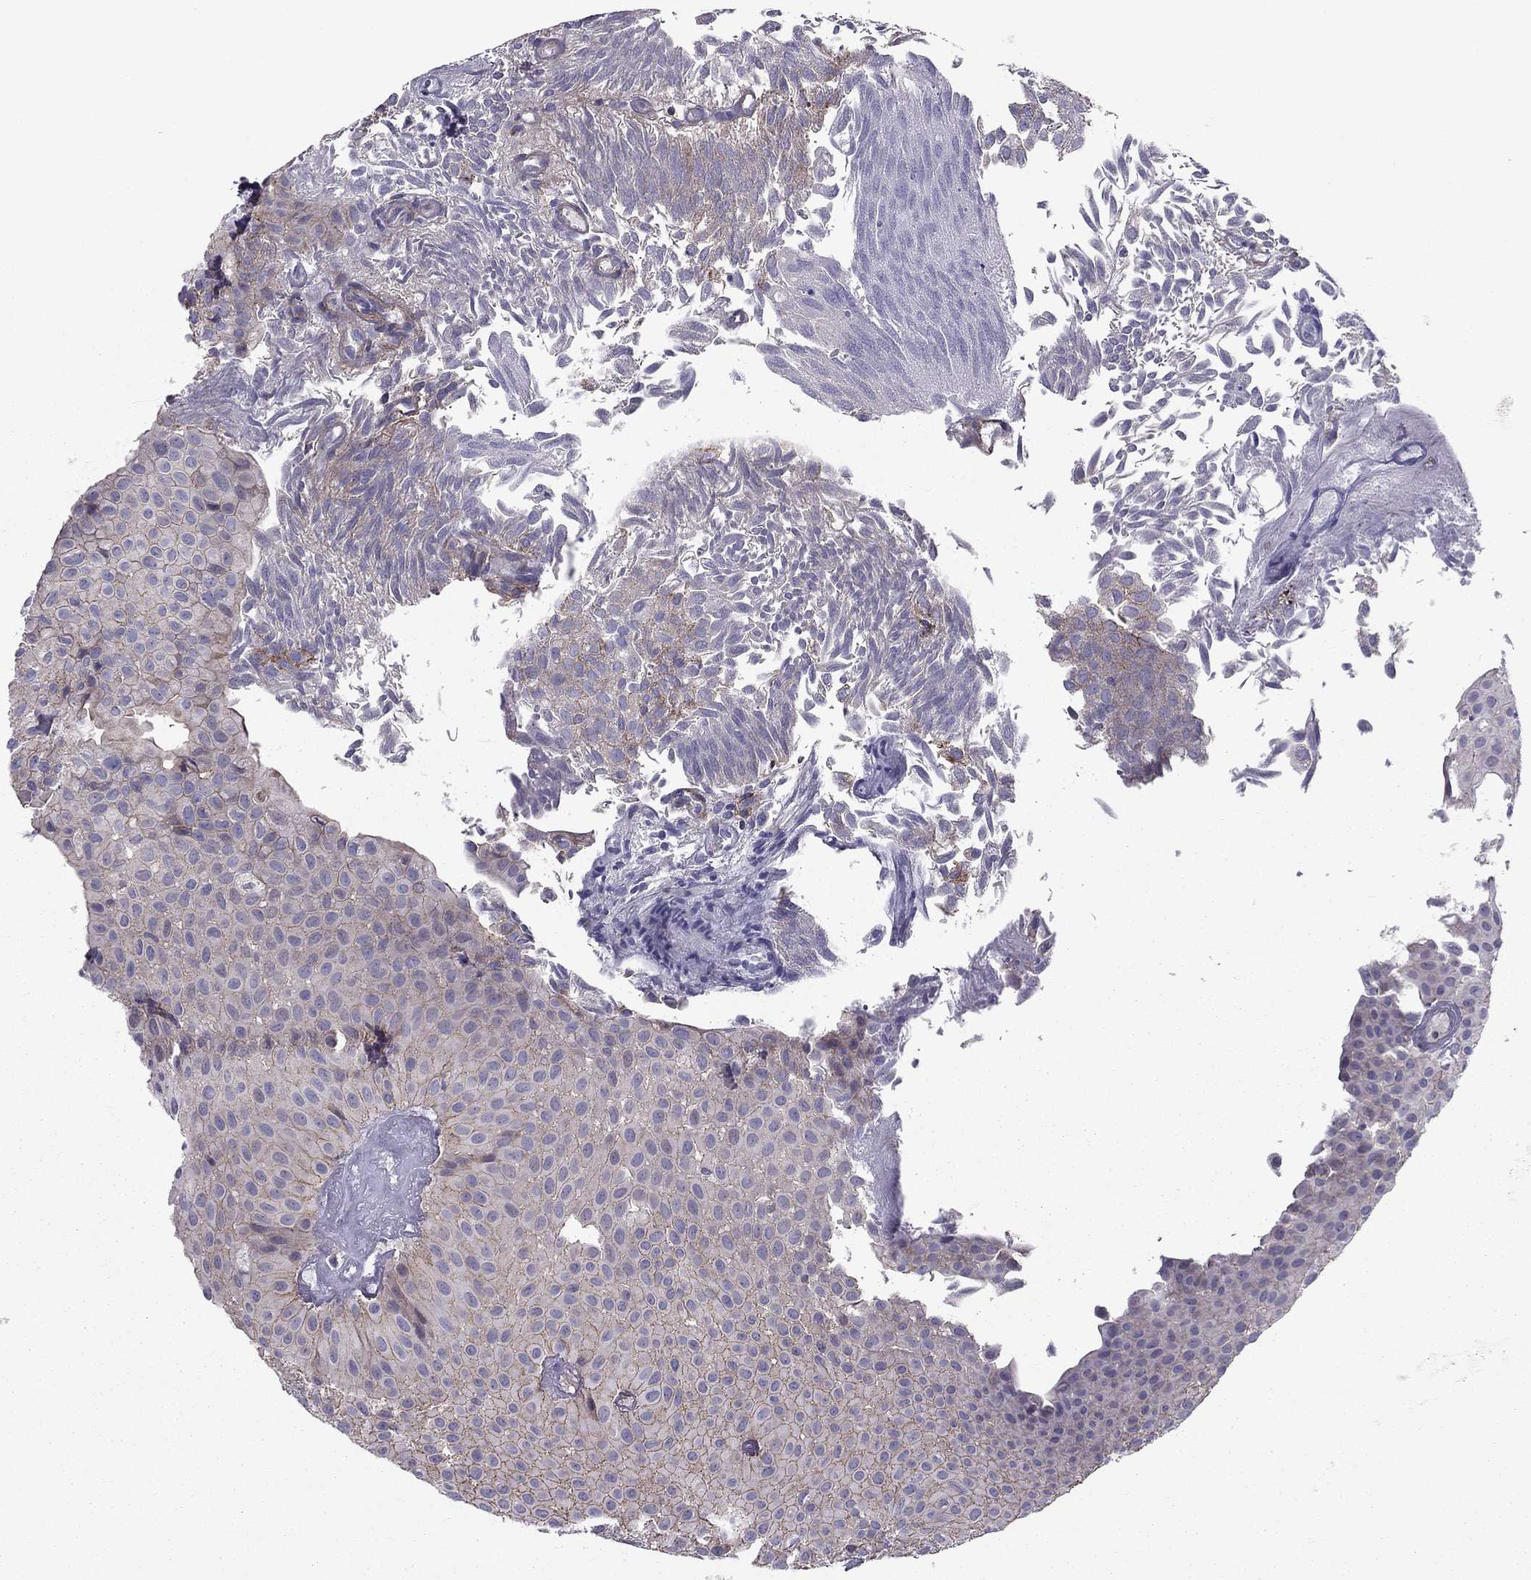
{"staining": {"intensity": "weak", "quantity": "25%-75%", "location": "cytoplasmic/membranous"}, "tissue": "urothelial cancer", "cell_type": "Tumor cells", "image_type": "cancer", "snomed": [{"axis": "morphology", "description": "Urothelial carcinoma, Low grade"}, {"axis": "topography", "description": "Urinary bladder"}], "caption": "Immunohistochemical staining of human low-grade urothelial carcinoma exhibits low levels of weak cytoplasmic/membranous staining in about 25%-75% of tumor cells.", "gene": "ALG6", "patient": {"sex": "male", "age": 64}}